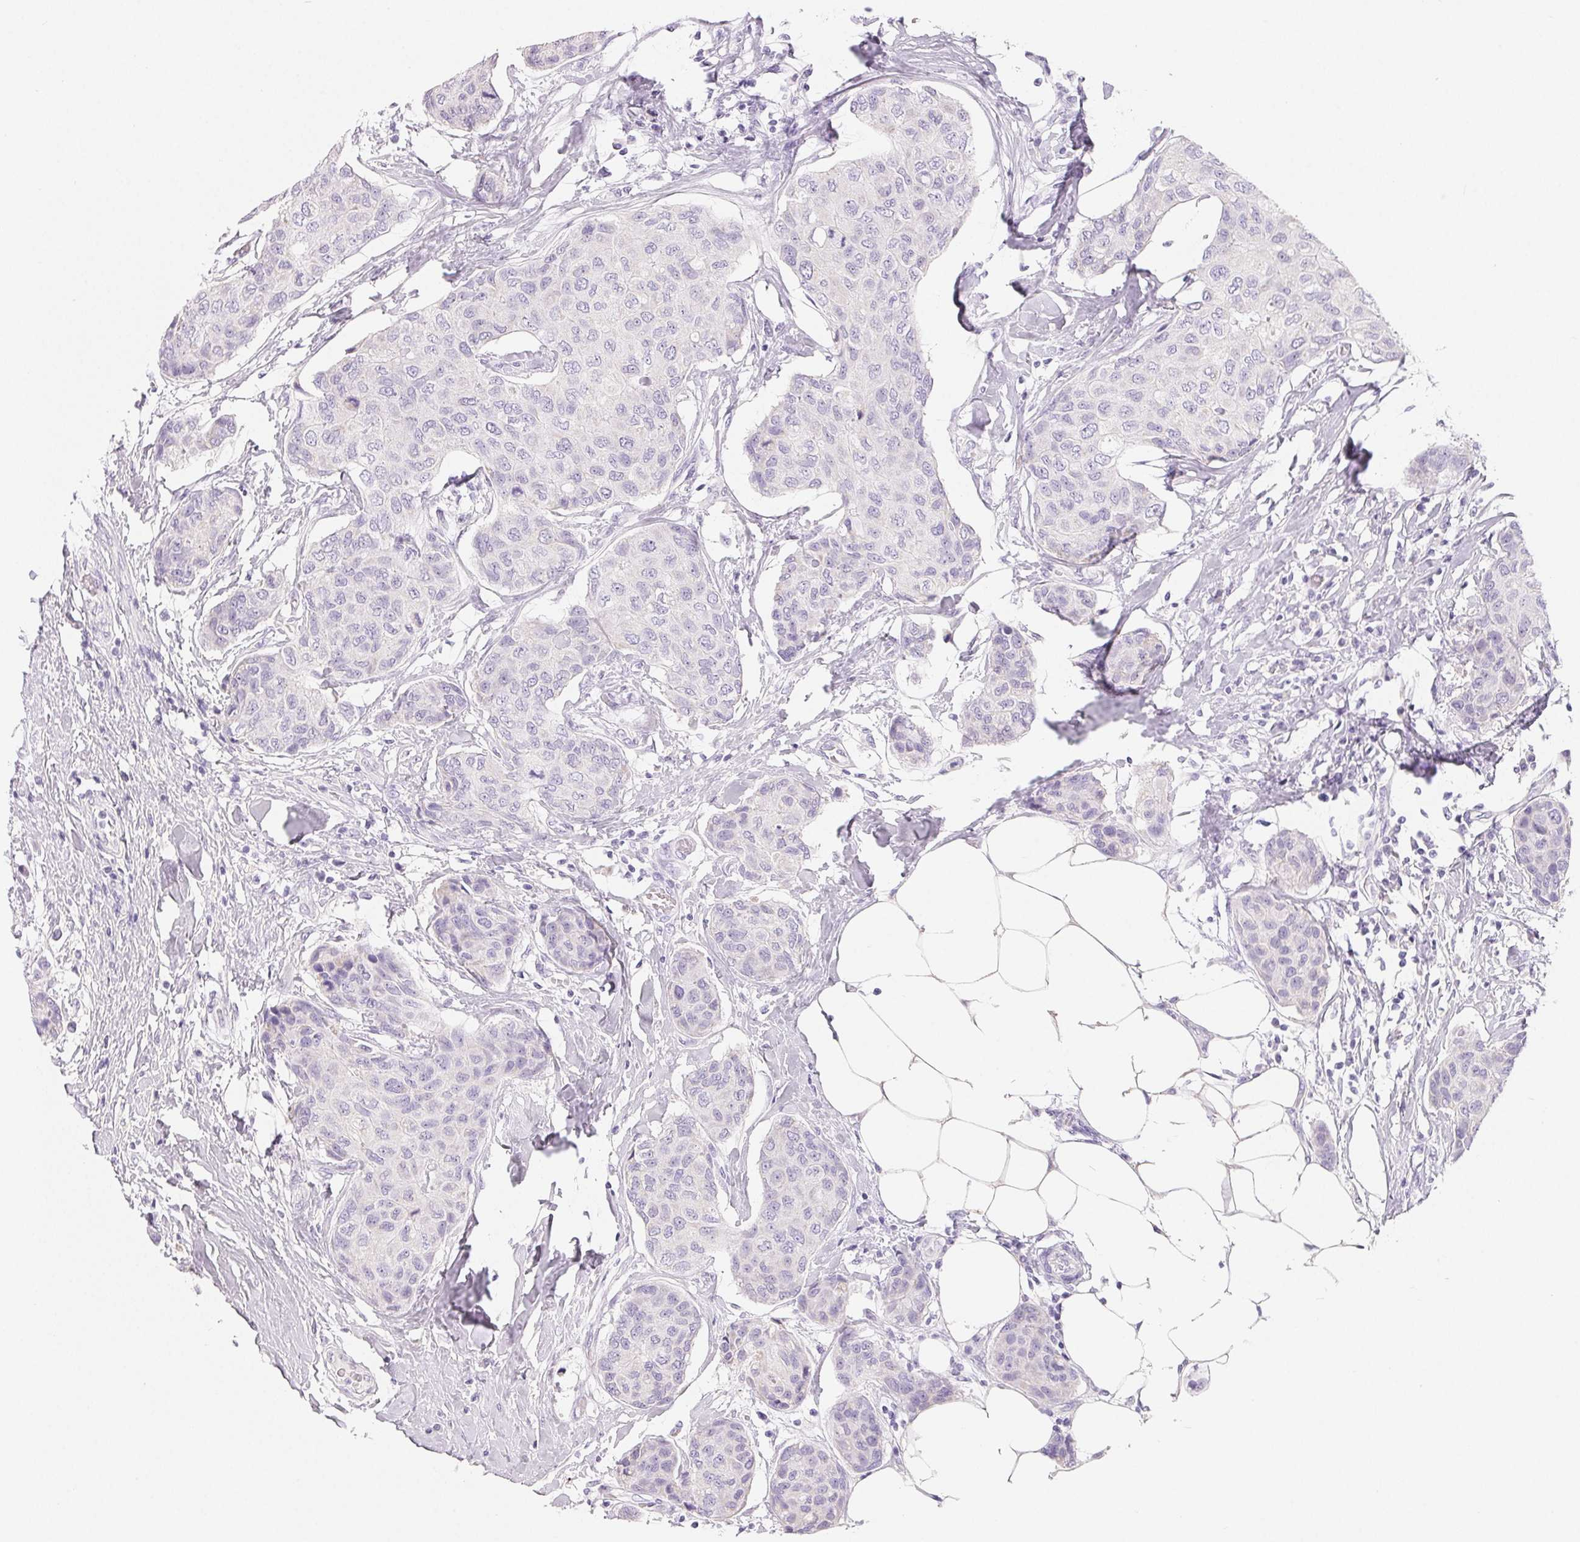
{"staining": {"intensity": "negative", "quantity": "none", "location": "none"}, "tissue": "breast cancer", "cell_type": "Tumor cells", "image_type": "cancer", "snomed": [{"axis": "morphology", "description": "Duct carcinoma"}, {"axis": "topography", "description": "Breast"}], "caption": "There is no significant positivity in tumor cells of breast infiltrating ductal carcinoma. (Immunohistochemistry (ihc), brightfield microscopy, high magnification).", "gene": "SPACA5B", "patient": {"sex": "female", "age": 80}}